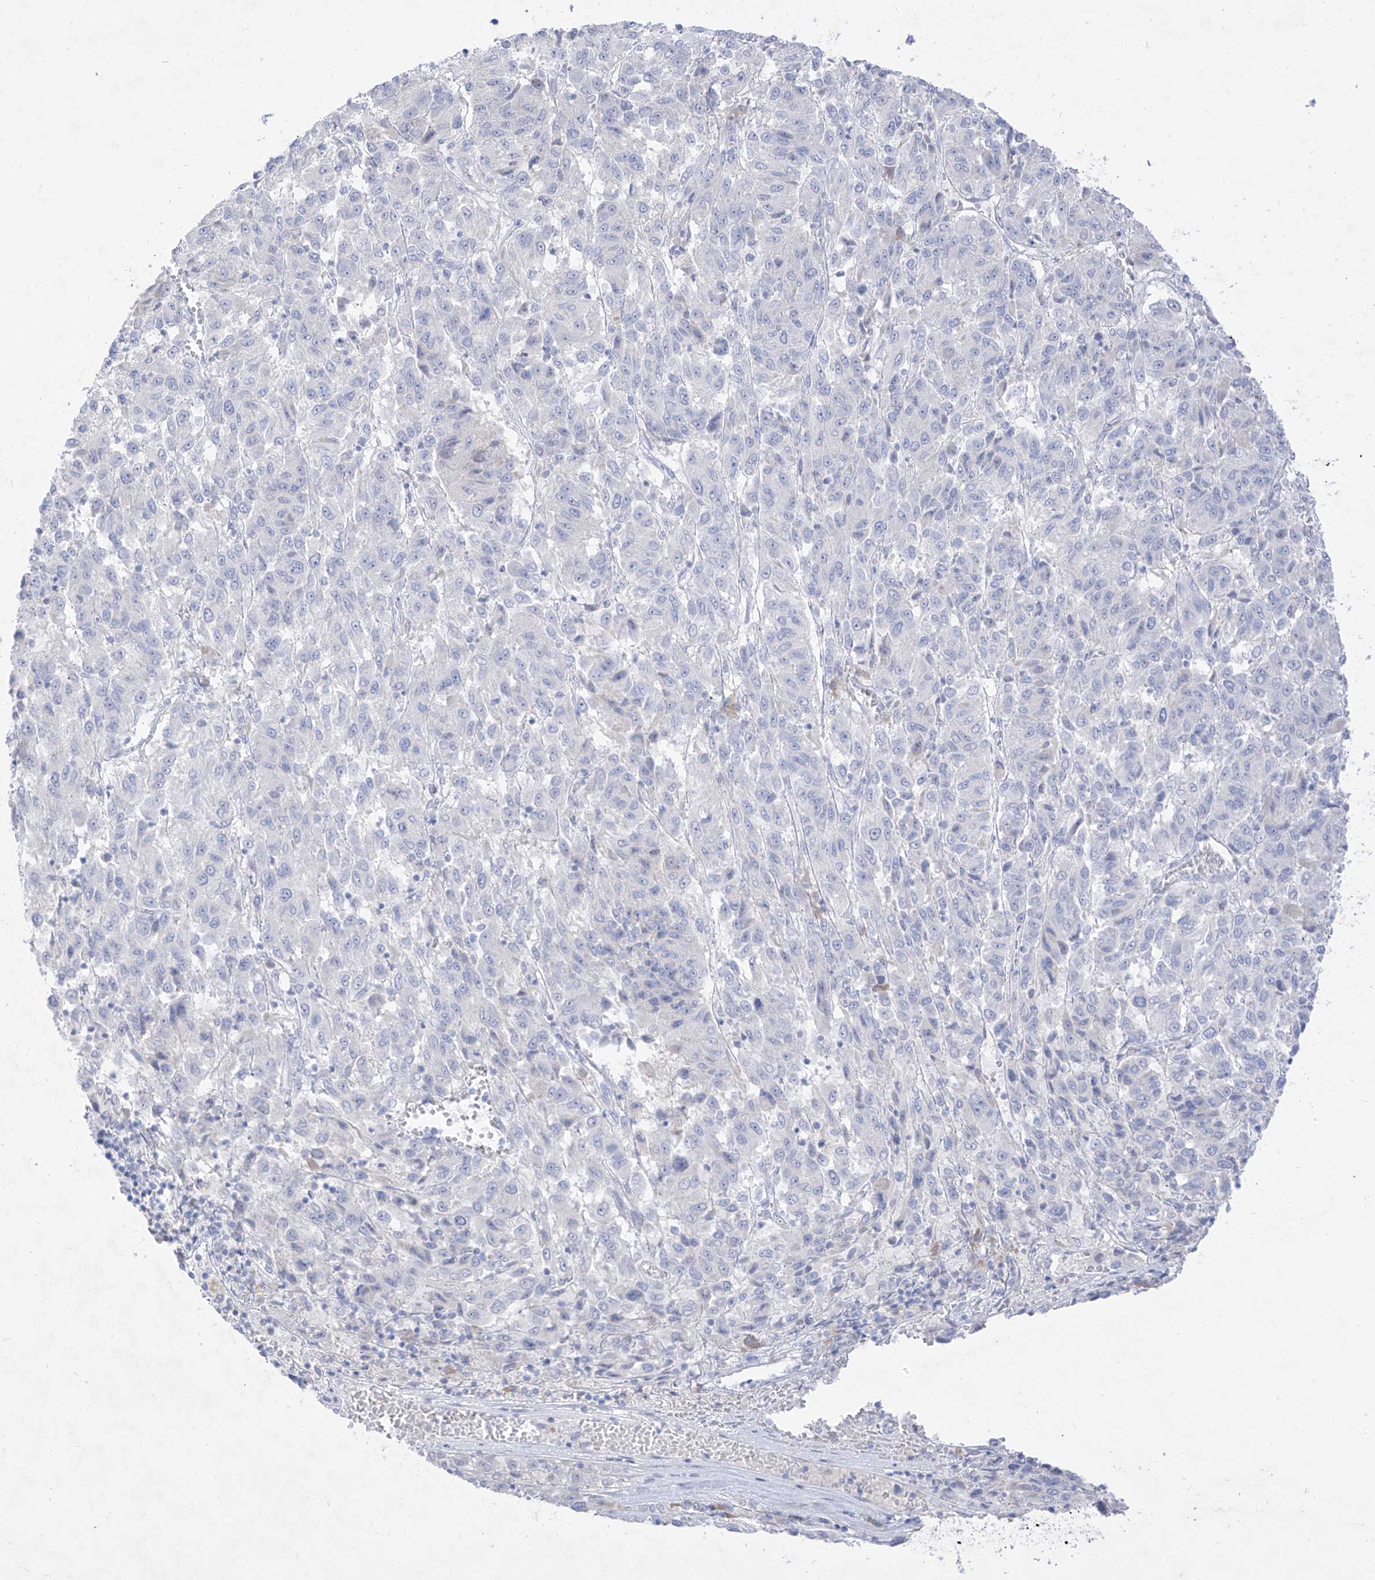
{"staining": {"intensity": "negative", "quantity": "none", "location": "none"}, "tissue": "melanoma", "cell_type": "Tumor cells", "image_type": "cancer", "snomed": [{"axis": "morphology", "description": "Malignant melanoma, Metastatic site"}, {"axis": "topography", "description": "Lung"}], "caption": "Immunohistochemistry (IHC) of human melanoma exhibits no positivity in tumor cells.", "gene": "TGM4", "patient": {"sex": "male", "age": 64}}